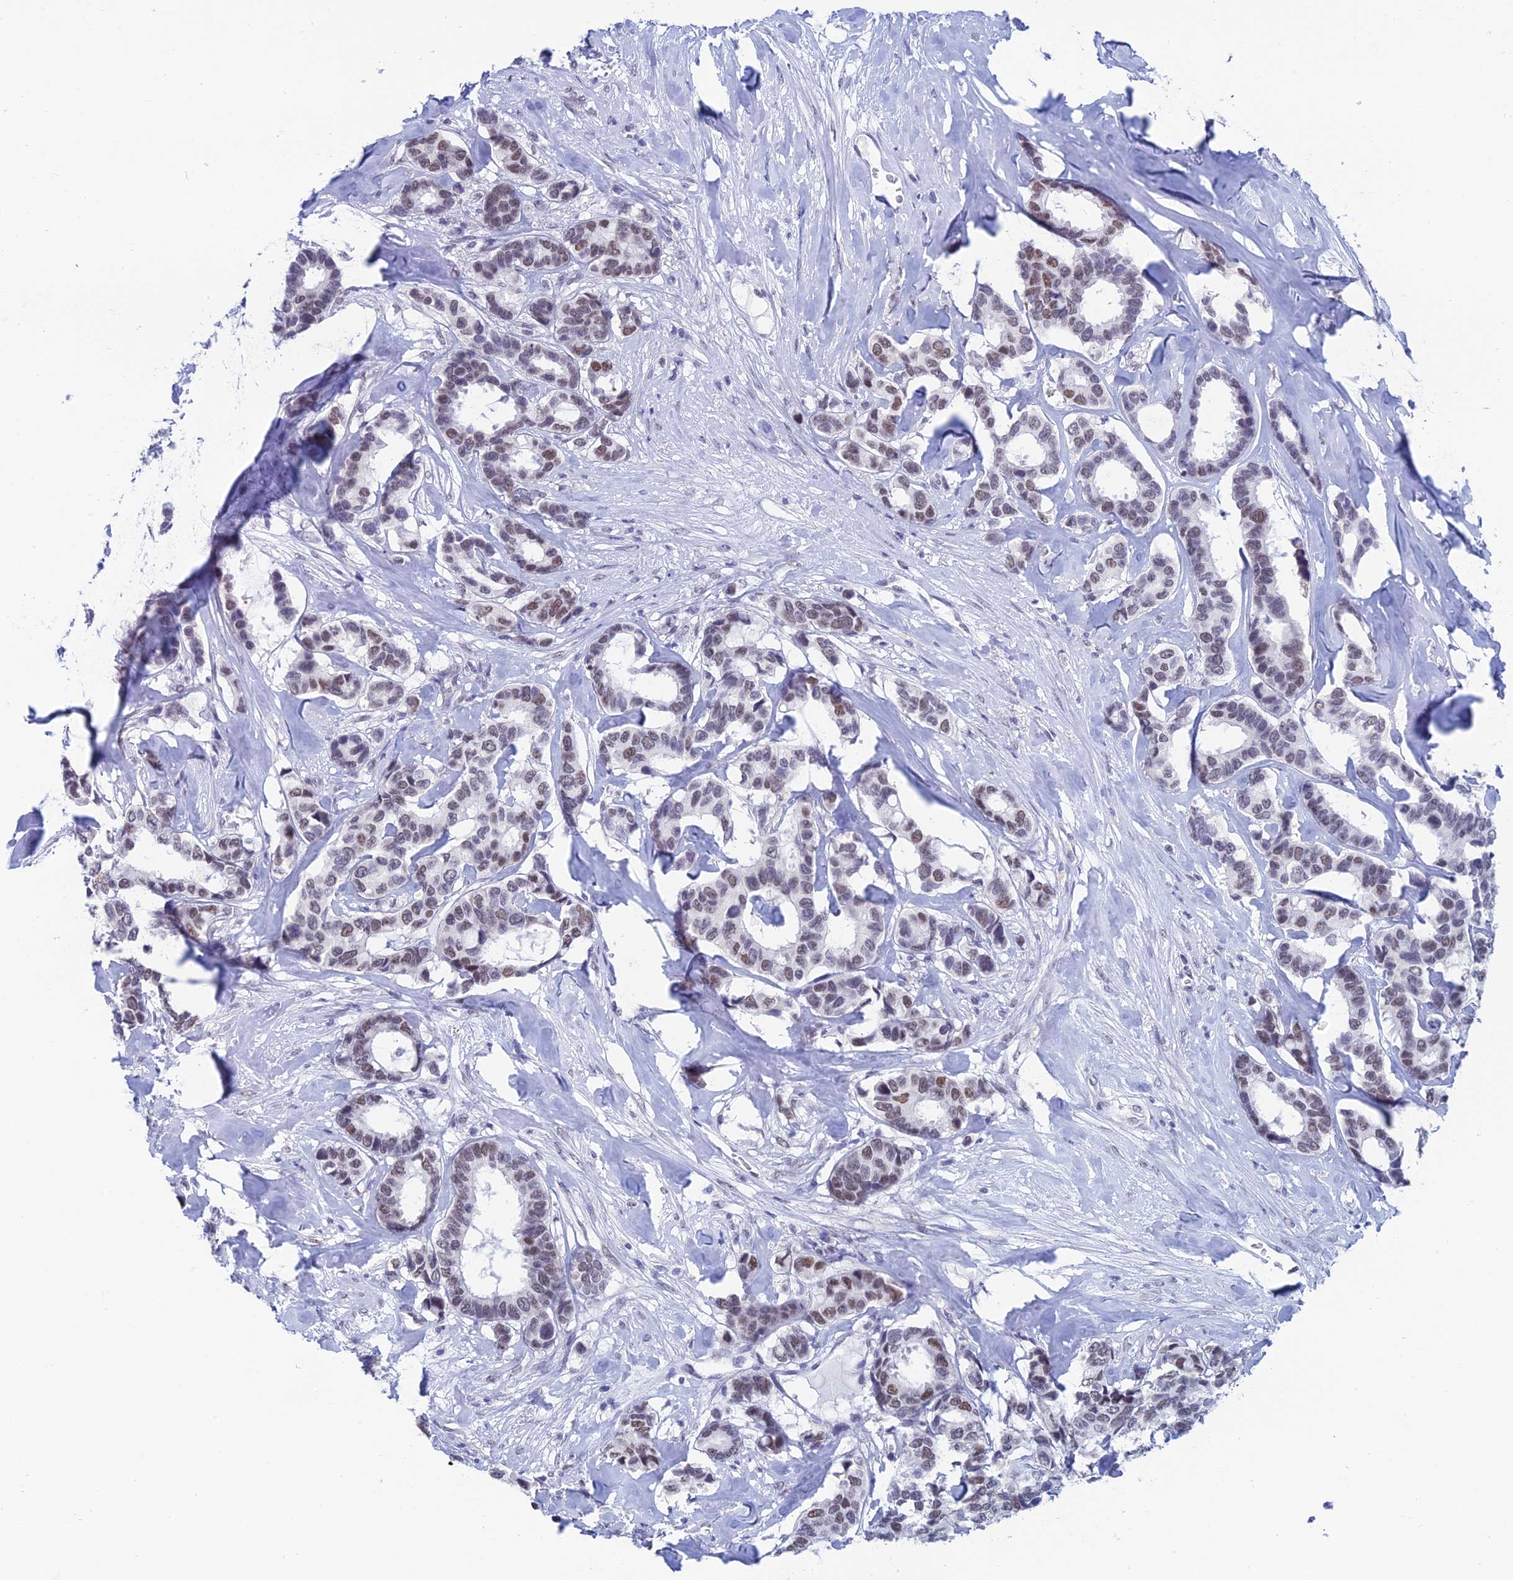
{"staining": {"intensity": "moderate", "quantity": "<25%", "location": "nuclear"}, "tissue": "breast cancer", "cell_type": "Tumor cells", "image_type": "cancer", "snomed": [{"axis": "morphology", "description": "Duct carcinoma"}, {"axis": "topography", "description": "Breast"}], "caption": "The image exhibits staining of intraductal carcinoma (breast), revealing moderate nuclear protein expression (brown color) within tumor cells.", "gene": "NABP2", "patient": {"sex": "female", "age": 87}}